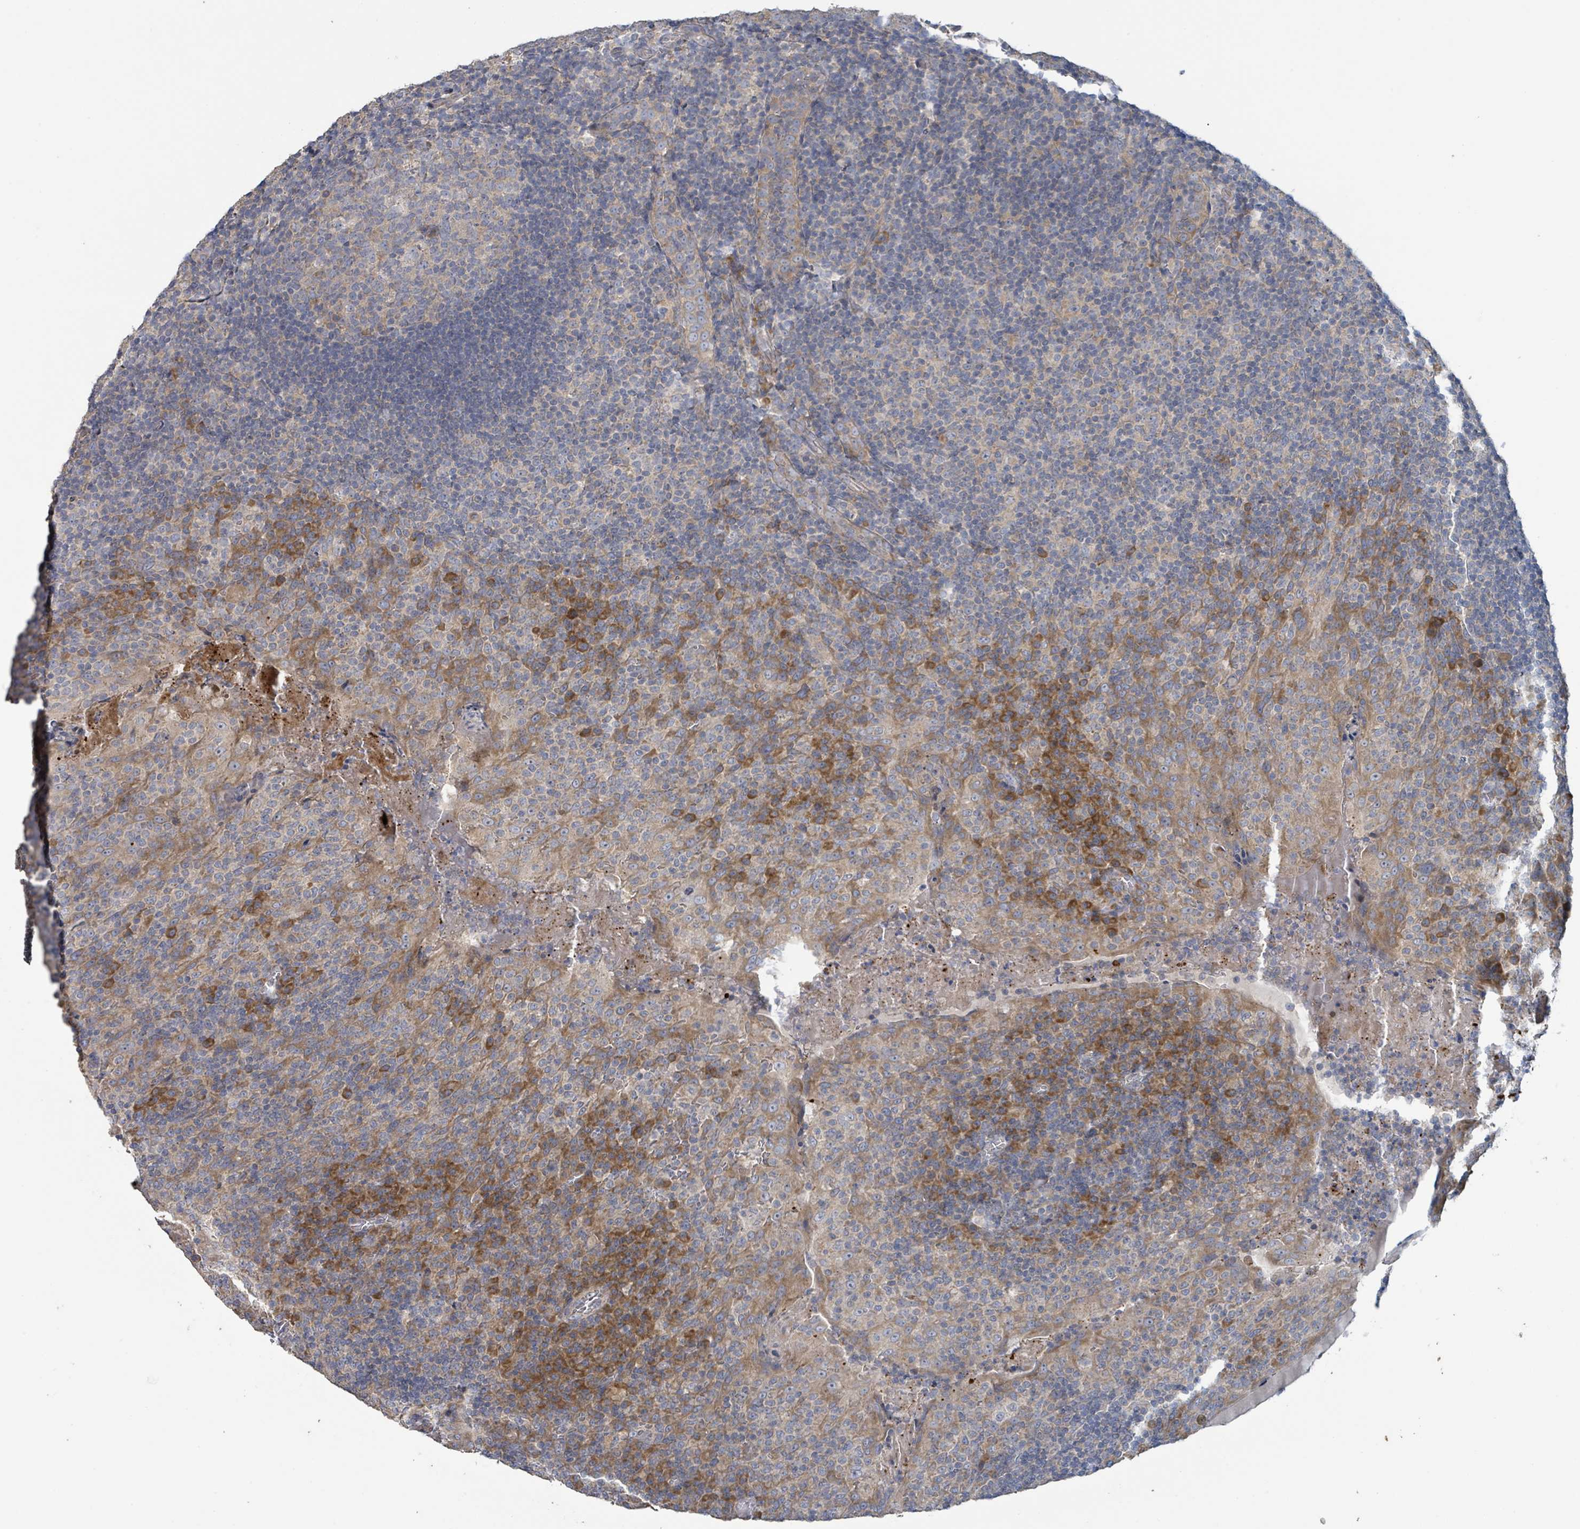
{"staining": {"intensity": "weak", "quantity": "25%-75%", "location": "cytoplasmic/membranous"}, "tissue": "tonsil", "cell_type": "Germinal center cells", "image_type": "normal", "snomed": [{"axis": "morphology", "description": "Normal tissue, NOS"}, {"axis": "topography", "description": "Tonsil"}], "caption": "DAB (3,3'-diaminobenzidine) immunohistochemical staining of normal tonsil reveals weak cytoplasmic/membranous protein expression in about 25%-75% of germinal center cells. The staining is performed using DAB brown chromogen to label protein expression. The nuclei are counter-stained blue using hematoxylin.", "gene": "RPL32", "patient": {"sex": "male", "age": 17}}